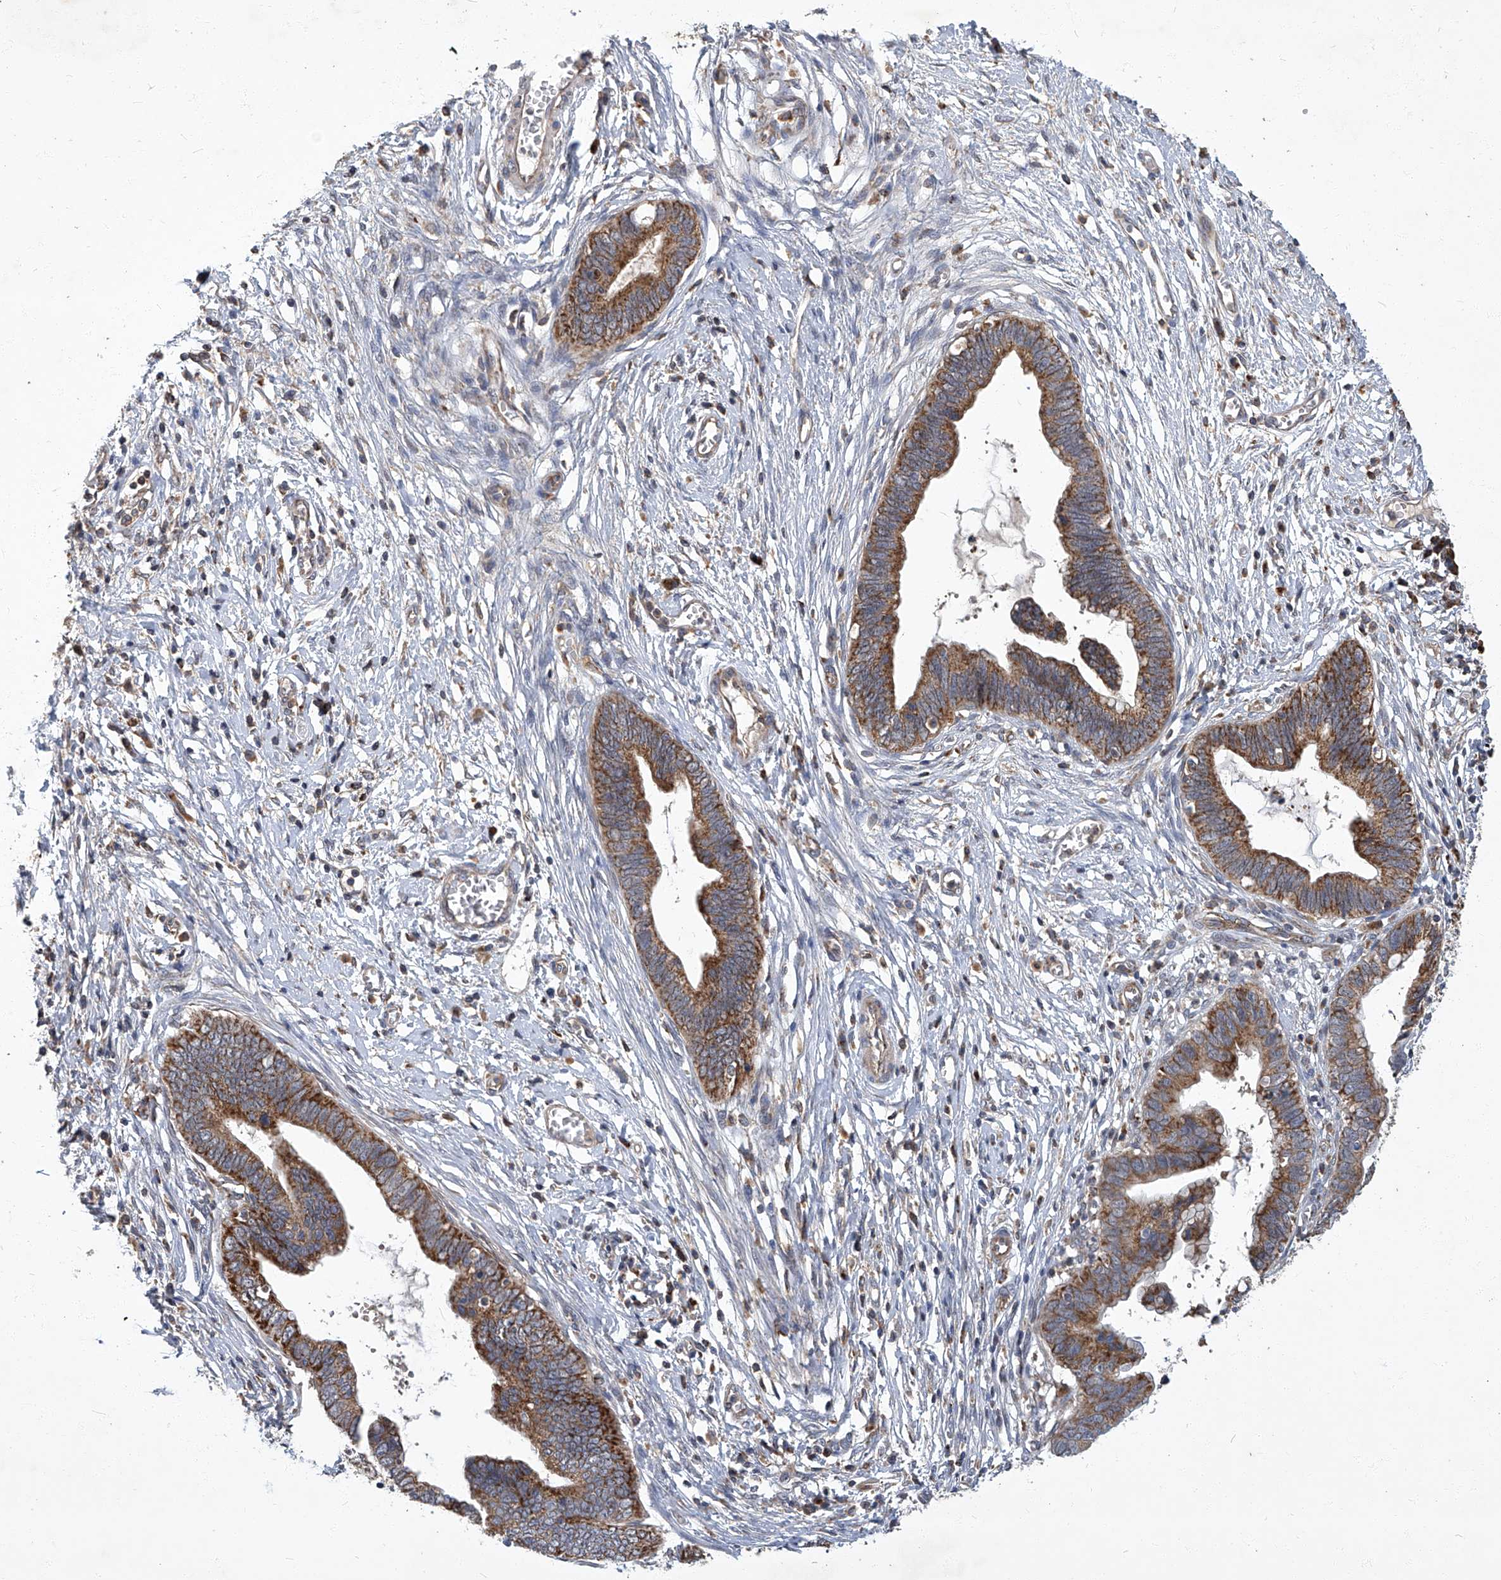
{"staining": {"intensity": "moderate", "quantity": ">75%", "location": "cytoplasmic/membranous"}, "tissue": "cervical cancer", "cell_type": "Tumor cells", "image_type": "cancer", "snomed": [{"axis": "morphology", "description": "Adenocarcinoma, NOS"}, {"axis": "topography", "description": "Cervix"}], "caption": "The micrograph displays staining of cervical adenocarcinoma, revealing moderate cytoplasmic/membranous protein expression (brown color) within tumor cells.", "gene": "TNFRSF13B", "patient": {"sex": "female", "age": 44}}